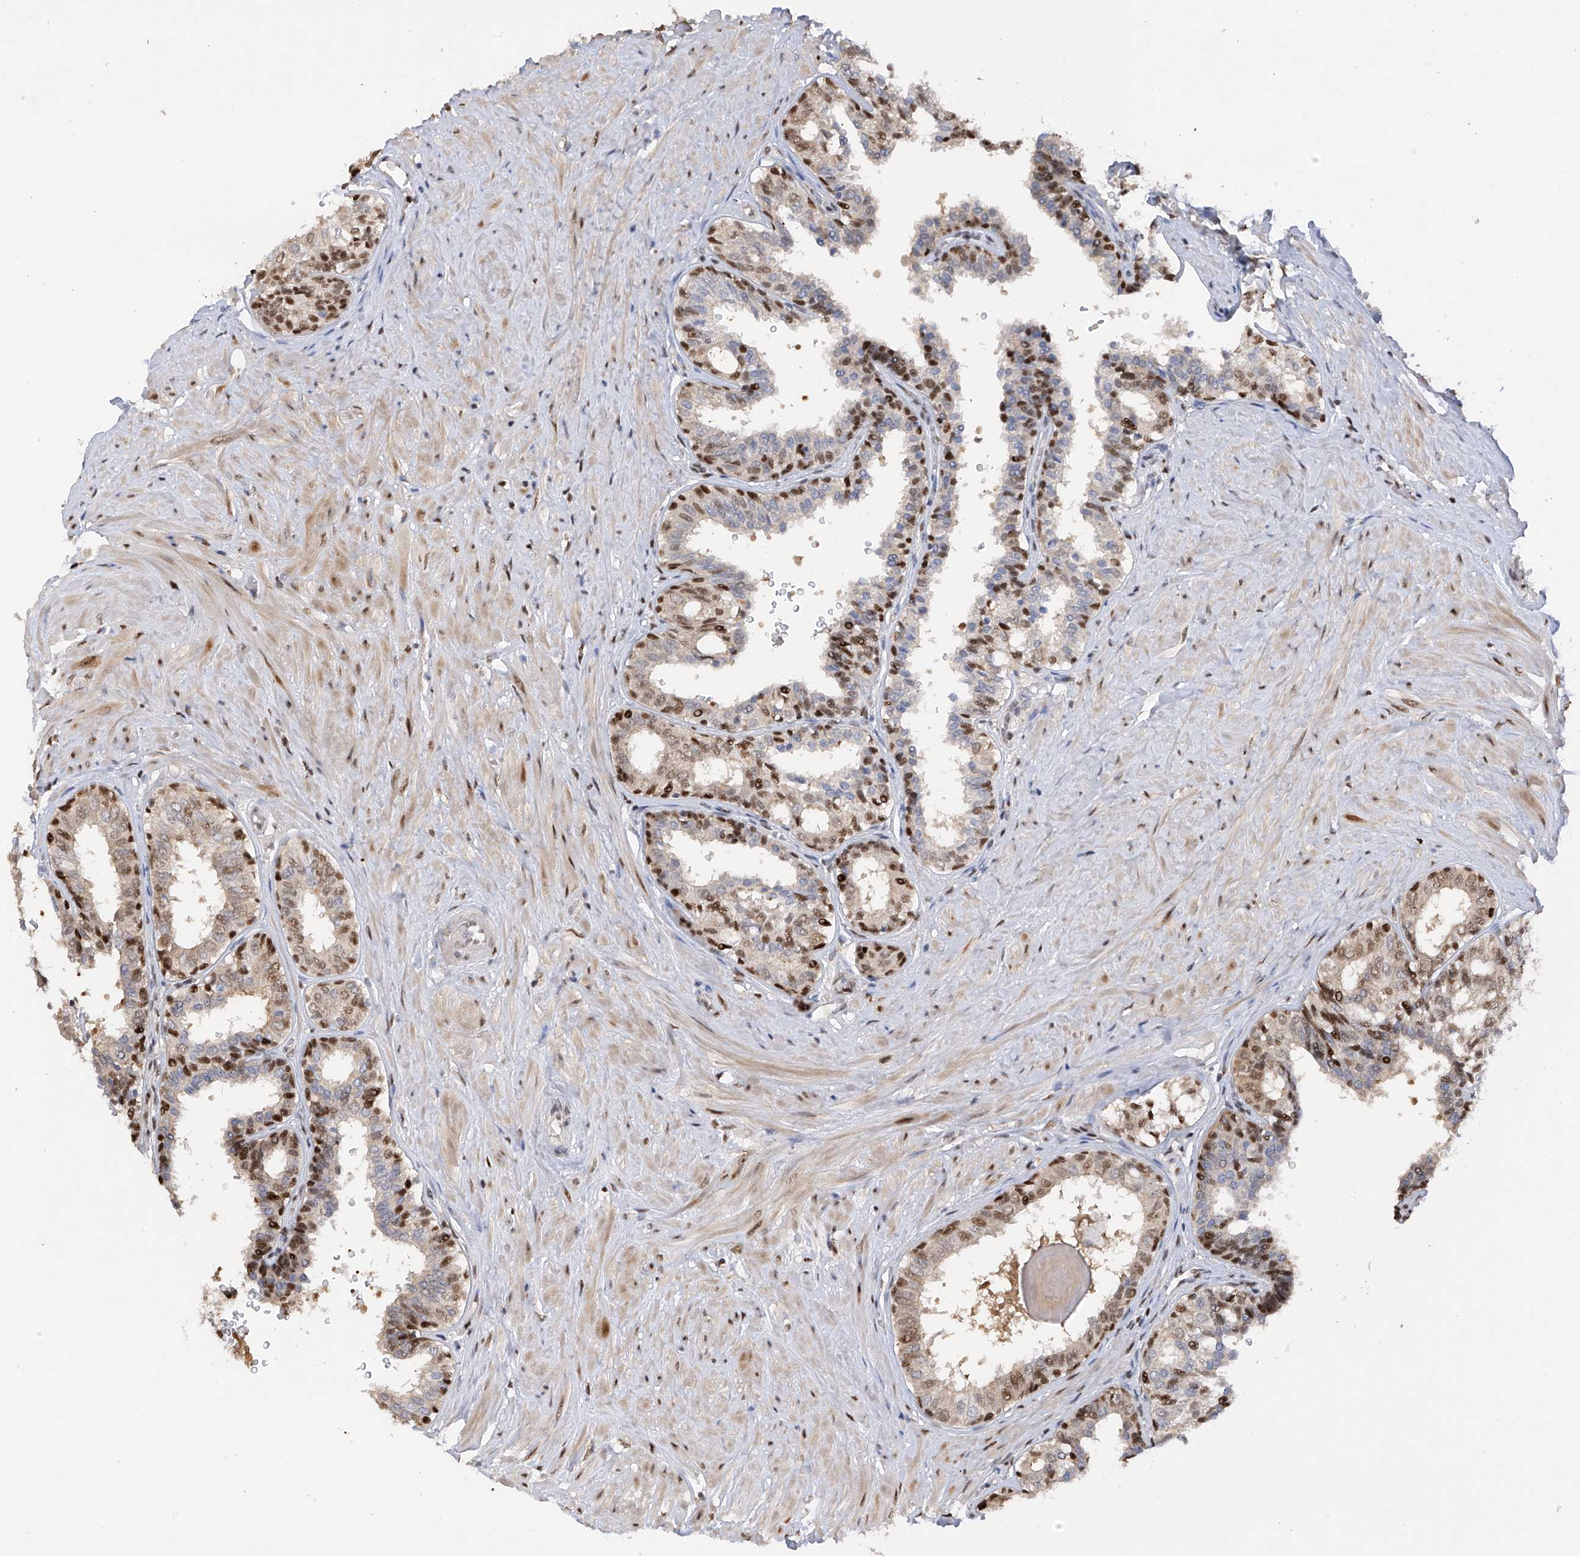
{"staining": {"intensity": "moderate", "quantity": "25%-75%", "location": "nuclear"}, "tissue": "prostate", "cell_type": "Glandular cells", "image_type": "normal", "snomed": [{"axis": "morphology", "description": "Normal tissue, NOS"}, {"axis": "topography", "description": "Prostate"}], "caption": "Prostate stained with DAB (3,3'-diaminobenzidine) IHC displays medium levels of moderate nuclear expression in about 25%-75% of glandular cells. (DAB (3,3'-diaminobenzidine) IHC, brown staining for protein, blue staining for nuclei).", "gene": "PMM1", "patient": {"sex": "male", "age": 48}}